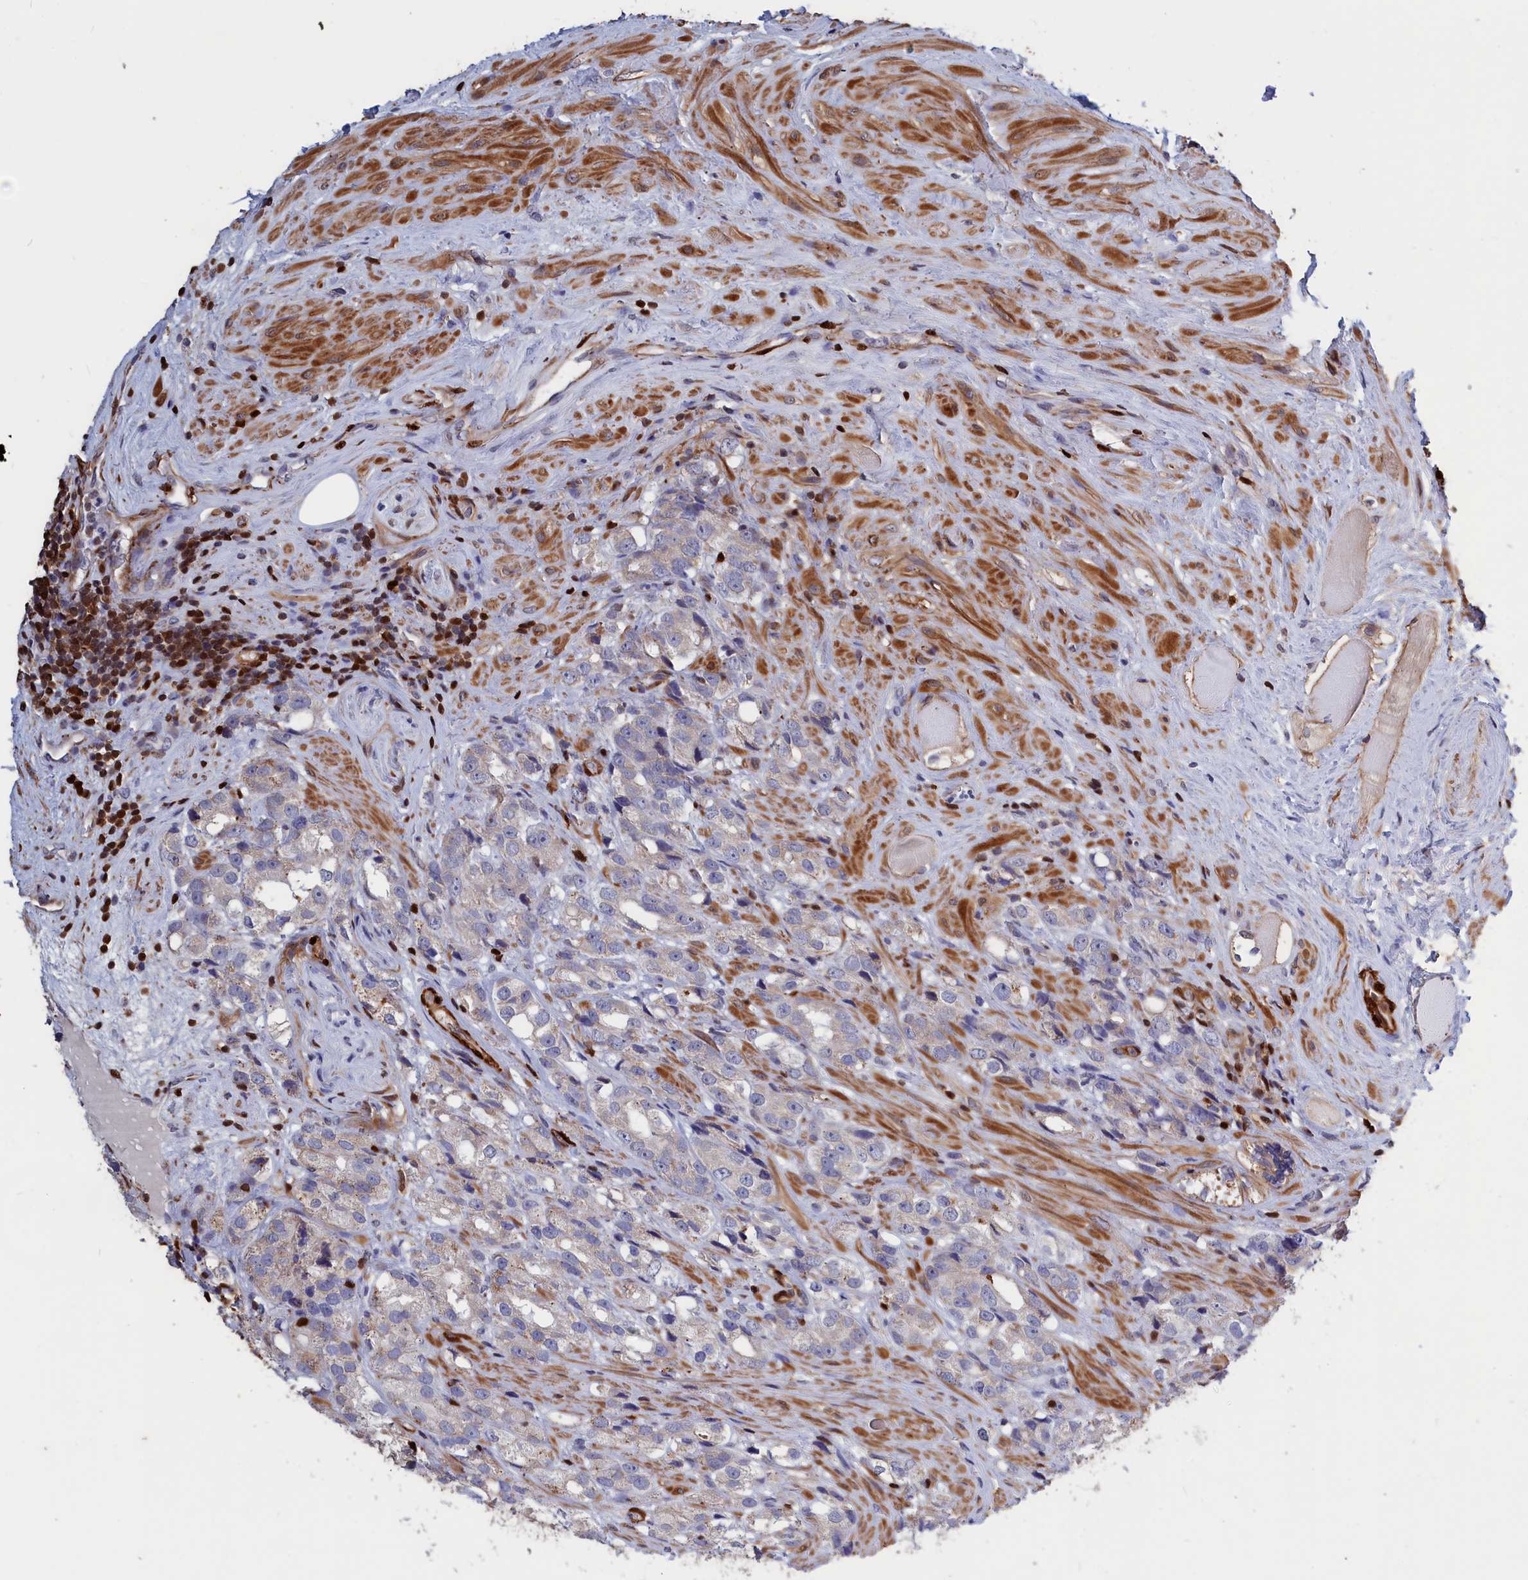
{"staining": {"intensity": "weak", "quantity": "25%-75%", "location": "cytoplasmic/membranous"}, "tissue": "prostate cancer", "cell_type": "Tumor cells", "image_type": "cancer", "snomed": [{"axis": "morphology", "description": "Adenocarcinoma, NOS"}, {"axis": "topography", "description": "Prostate"}], "caption": "Immunohistochemical staining of adenocarcinoma (prostate) shows low levels of weak cytoplasmic/membranous protein staining in about 25%-75% of tumor cells. The staining is performed using DAB brown chromogen to label protein expression. The nuclei are counter-stained blue using hematoxylin.", "gene": "CRIP1", "patient": {"sex": "male", "age": 79}}